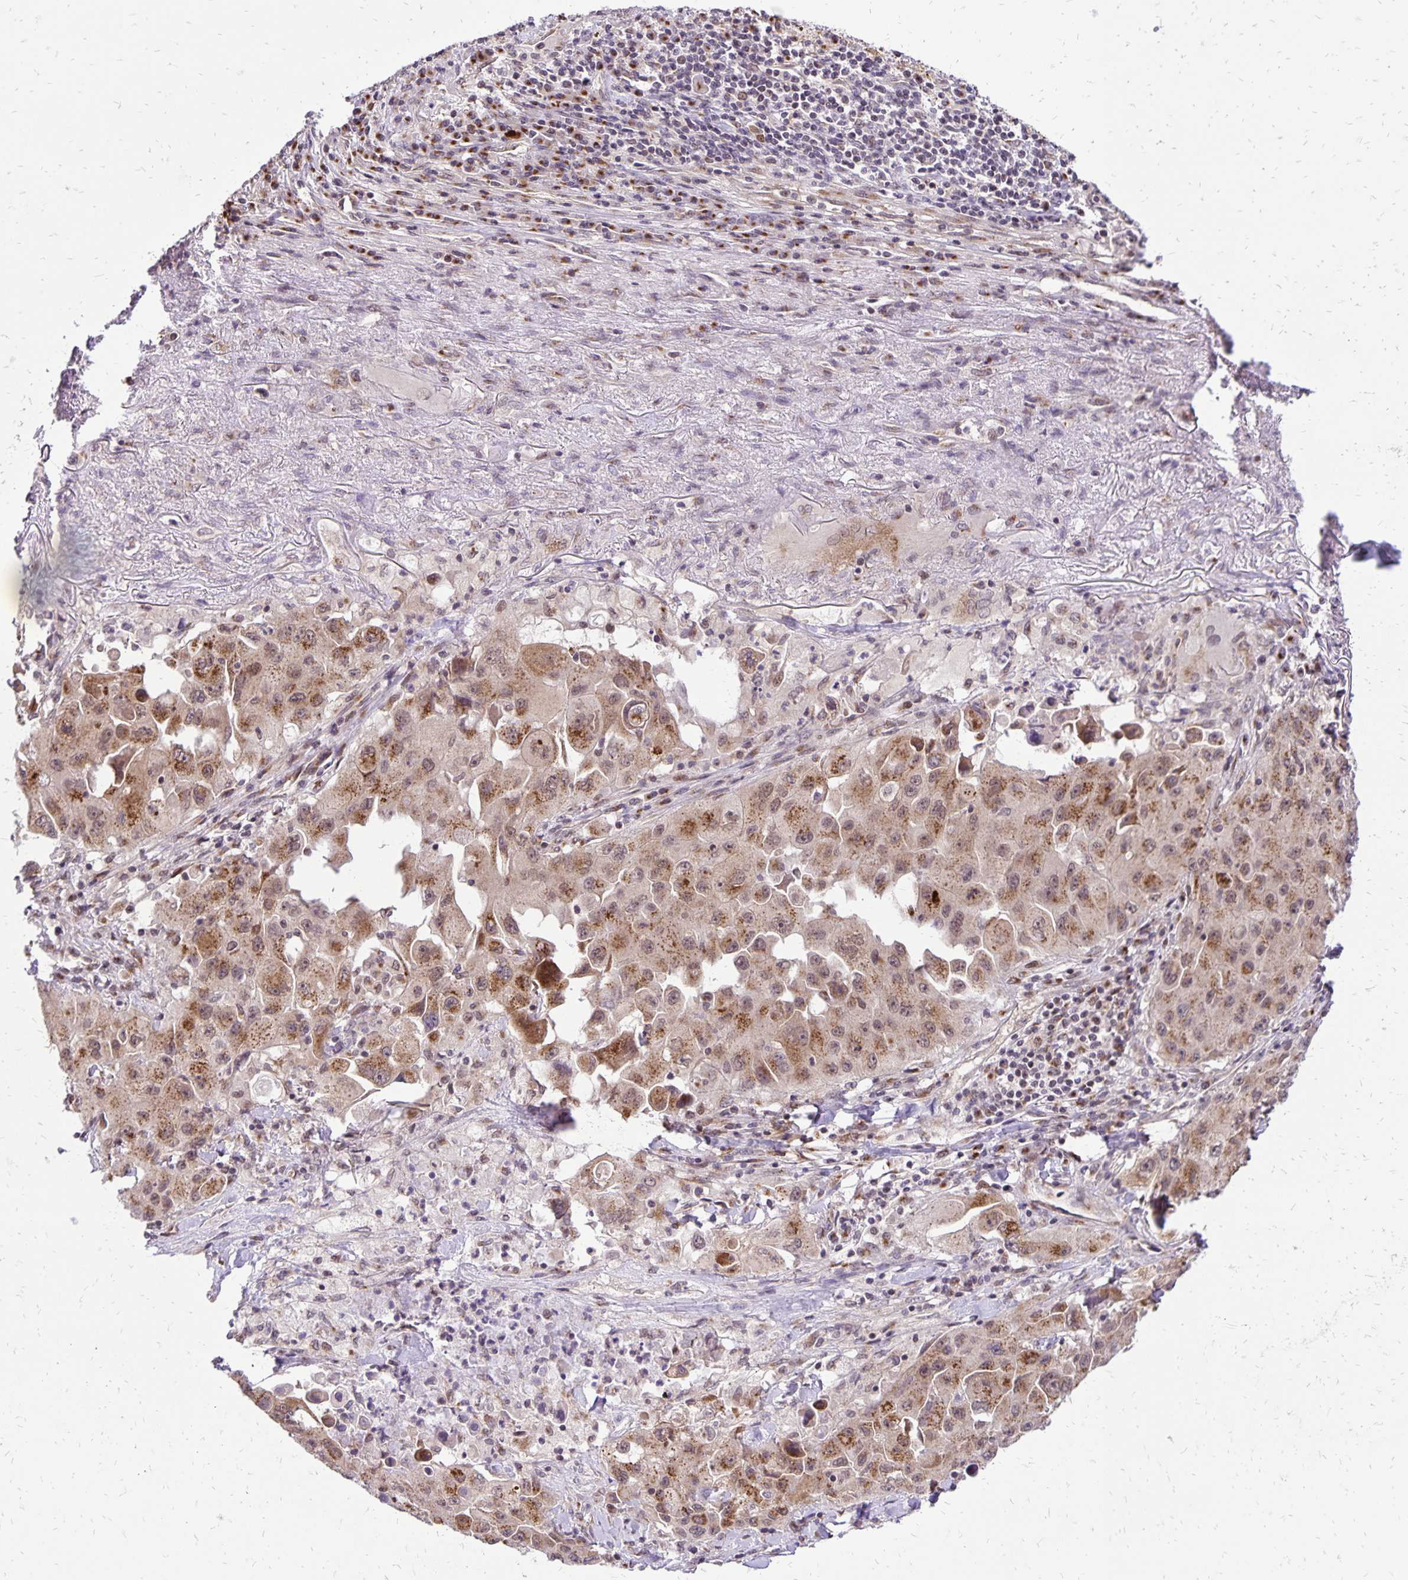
{"staining": {"intensity": "moderate", "quantity": ">75%", "location": "cytoplasmic/membranous"}, "tissue": "lung cancer", "cell_type": "Tumor cells", "image_type": "cancer", "snomed": [{"axis": "morphology", "description": "Squamous cell carcinoma, NOS"}, {"axis": "topography", "description": "Lung"}], "caption": "DAB (3,3'-diaminobenzidine) immunohistochemical staining of human lung cancer (squamous cell carcinoma) shows moderate cytoplasmic/membranous protein positivity in about >75% of tumor cells.", "gene": "GOLGA5", "patient": {"sex": "male", "age": 63}}